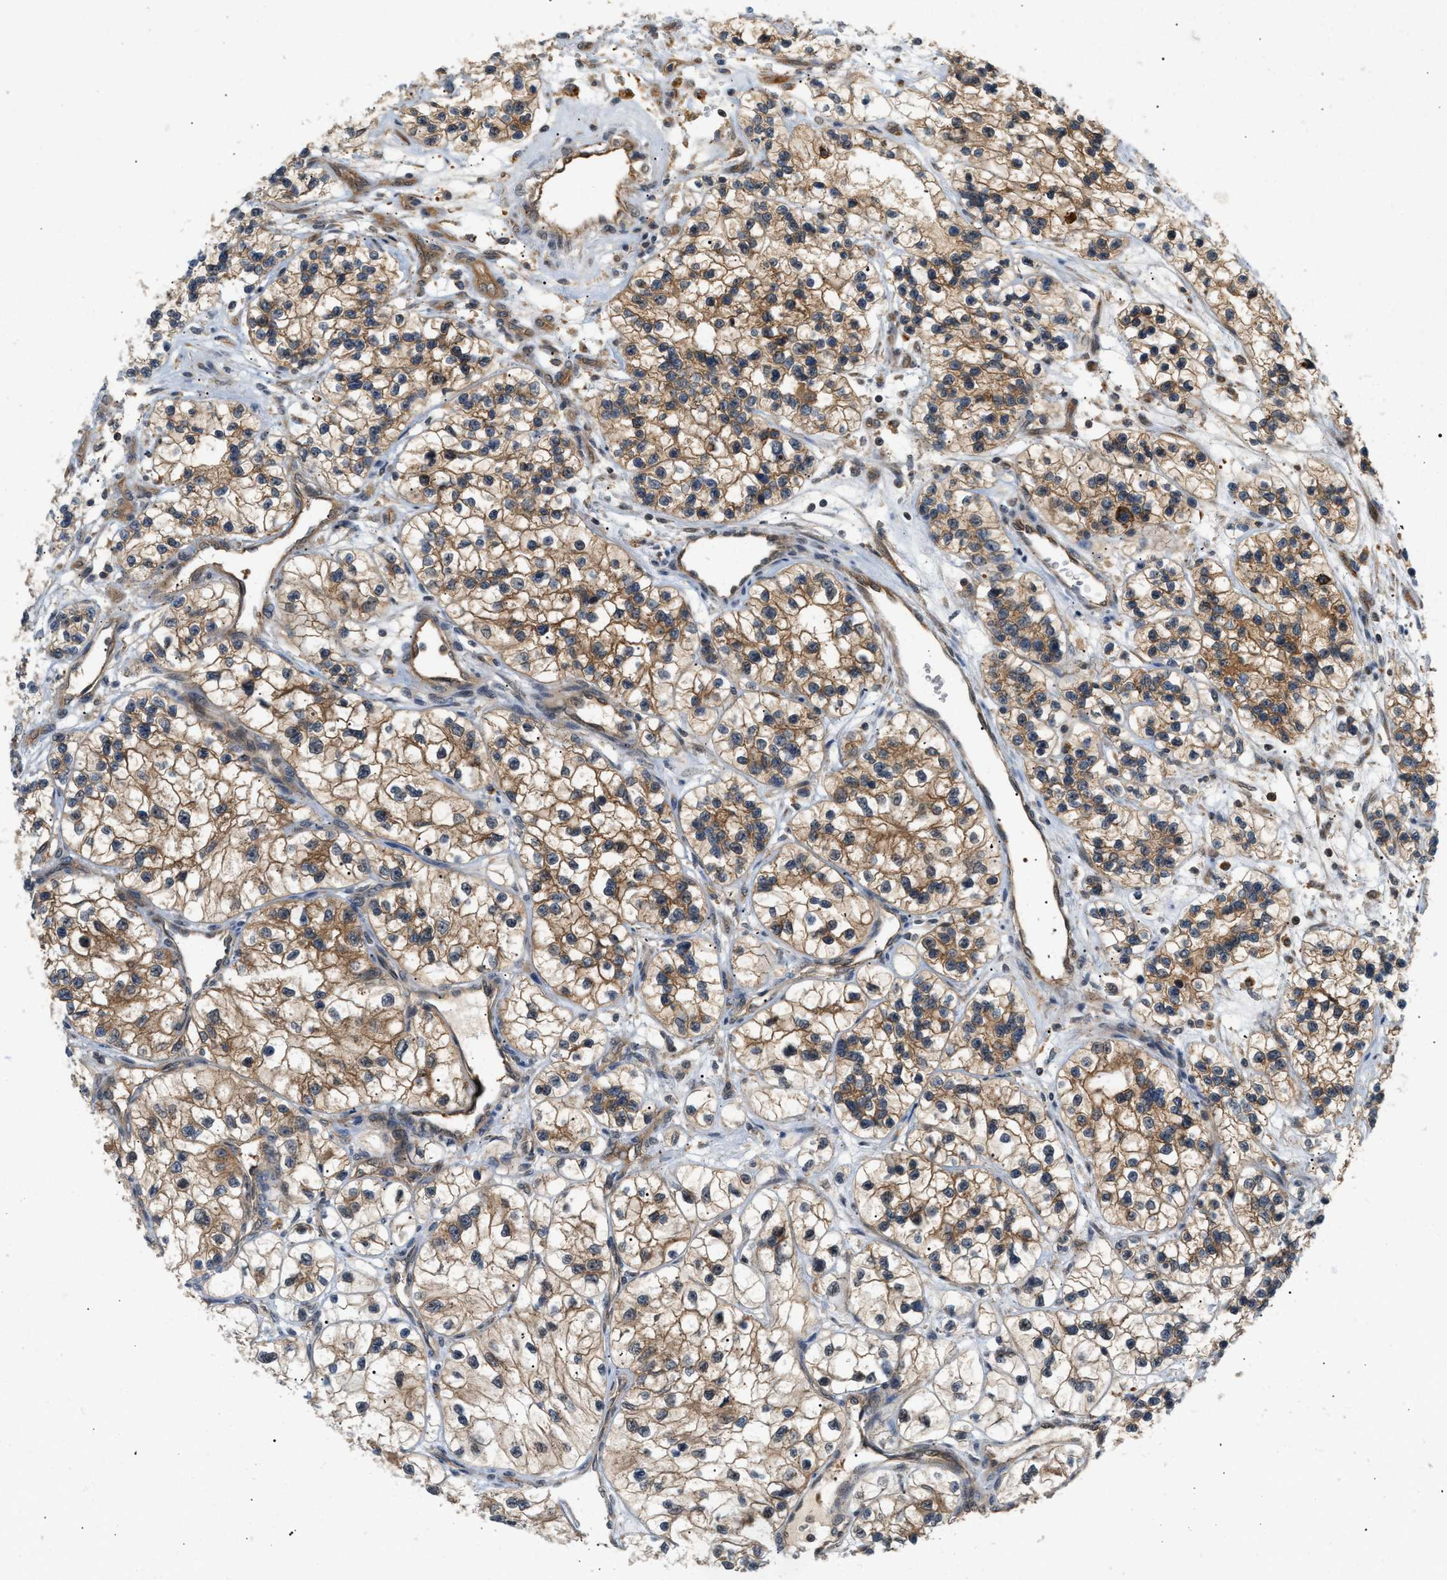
{"staining": {"intensity": "moderate", "quantity": ">75%", "location": "cytoplasmic/membranous"}, "tissue": "renal cancer", "cell_type": "Tumor cells", "image_type": "cancer", "snomed": [{"axis": "morphology", "description": "Adenocarcinoma, NOS"}, {"axis": "topography", "description": "Kidney"}], "caption": "This is an image of IHC staining of renal cancer, which shows moderate staining in the cytoplasmic/membranous of tumor cells.", "gene": "MAP2K5", "patient": {"sex": "female", "age": 57}}